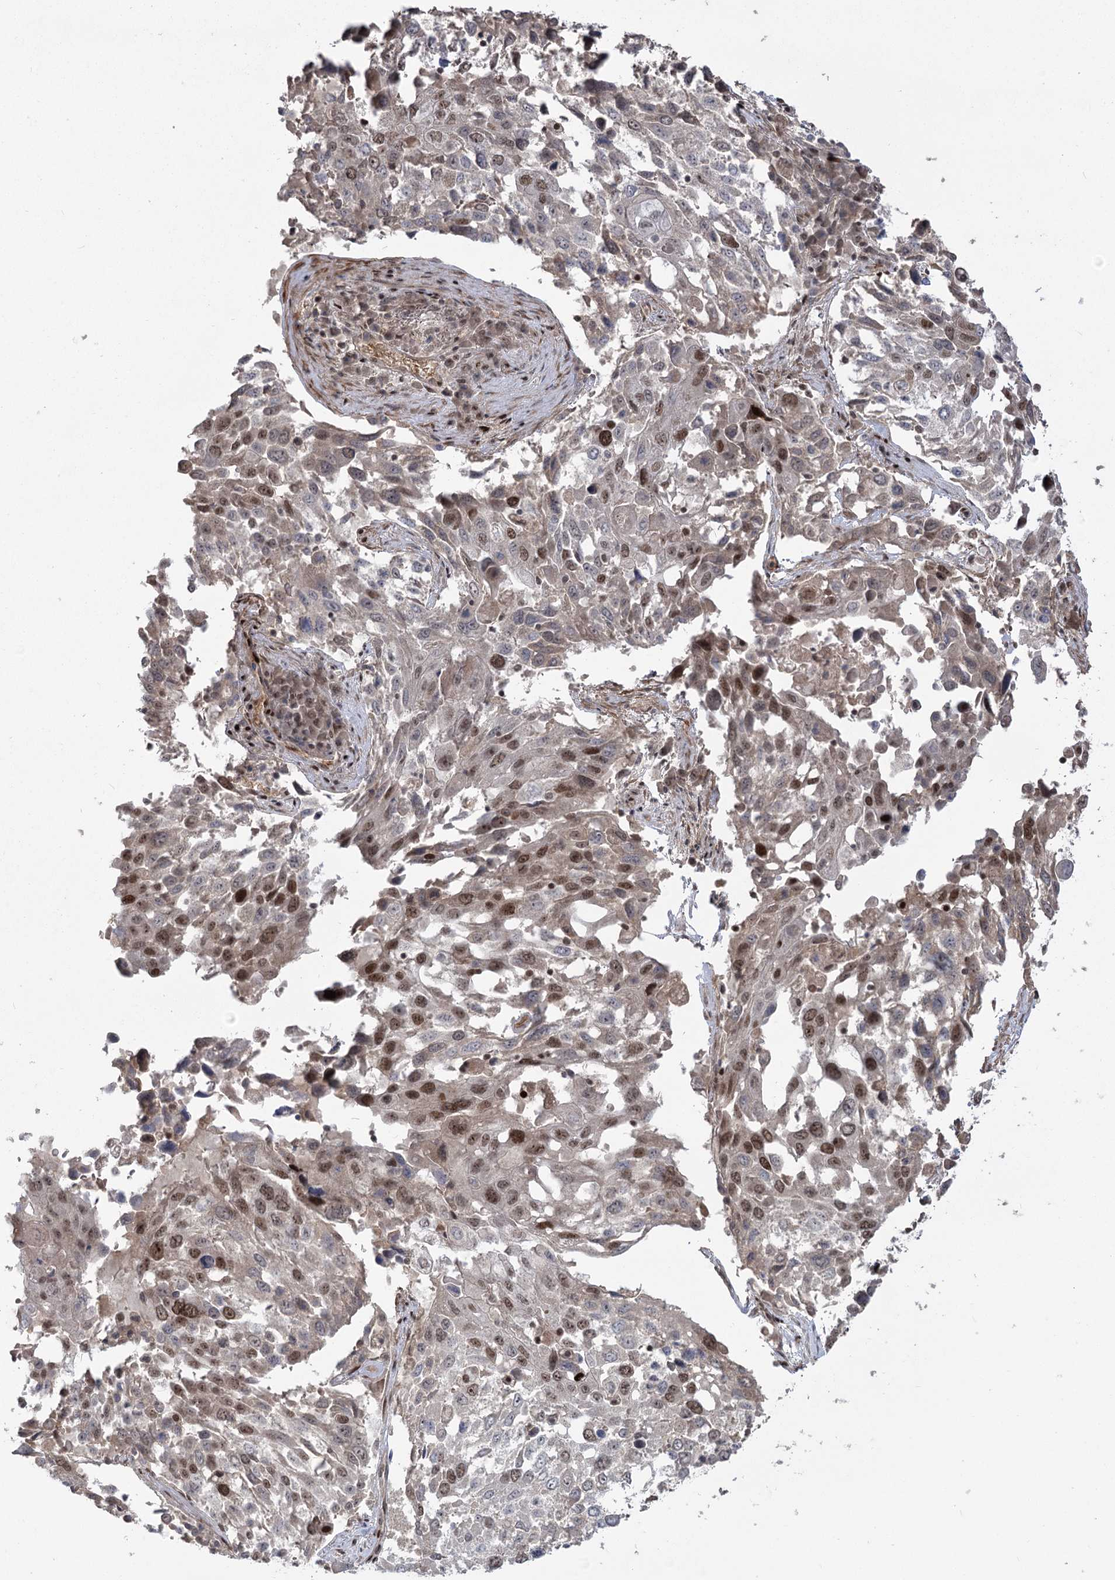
{"staining": {"intensity": "moderate", "quantity": ">75%", "location": "nuclear"}, "tissue": "lung cancer", "cell_type": "Tumor cells", "image_type": "cancer", "snomed": [{"axis": "morphology", "description": "Squamous cell carcinoma, NOS"}, {"axis": "topography", "description": "Lung"}], "caption": "A high-resolution micrograph shows IHC staining of lung cancer (squamous cell carcinoma), which exhibits moderate nuclear expression in about >75% of tumor cells.", "gene": "HELQ", "patient": {"sex": "male", "age": 65}}